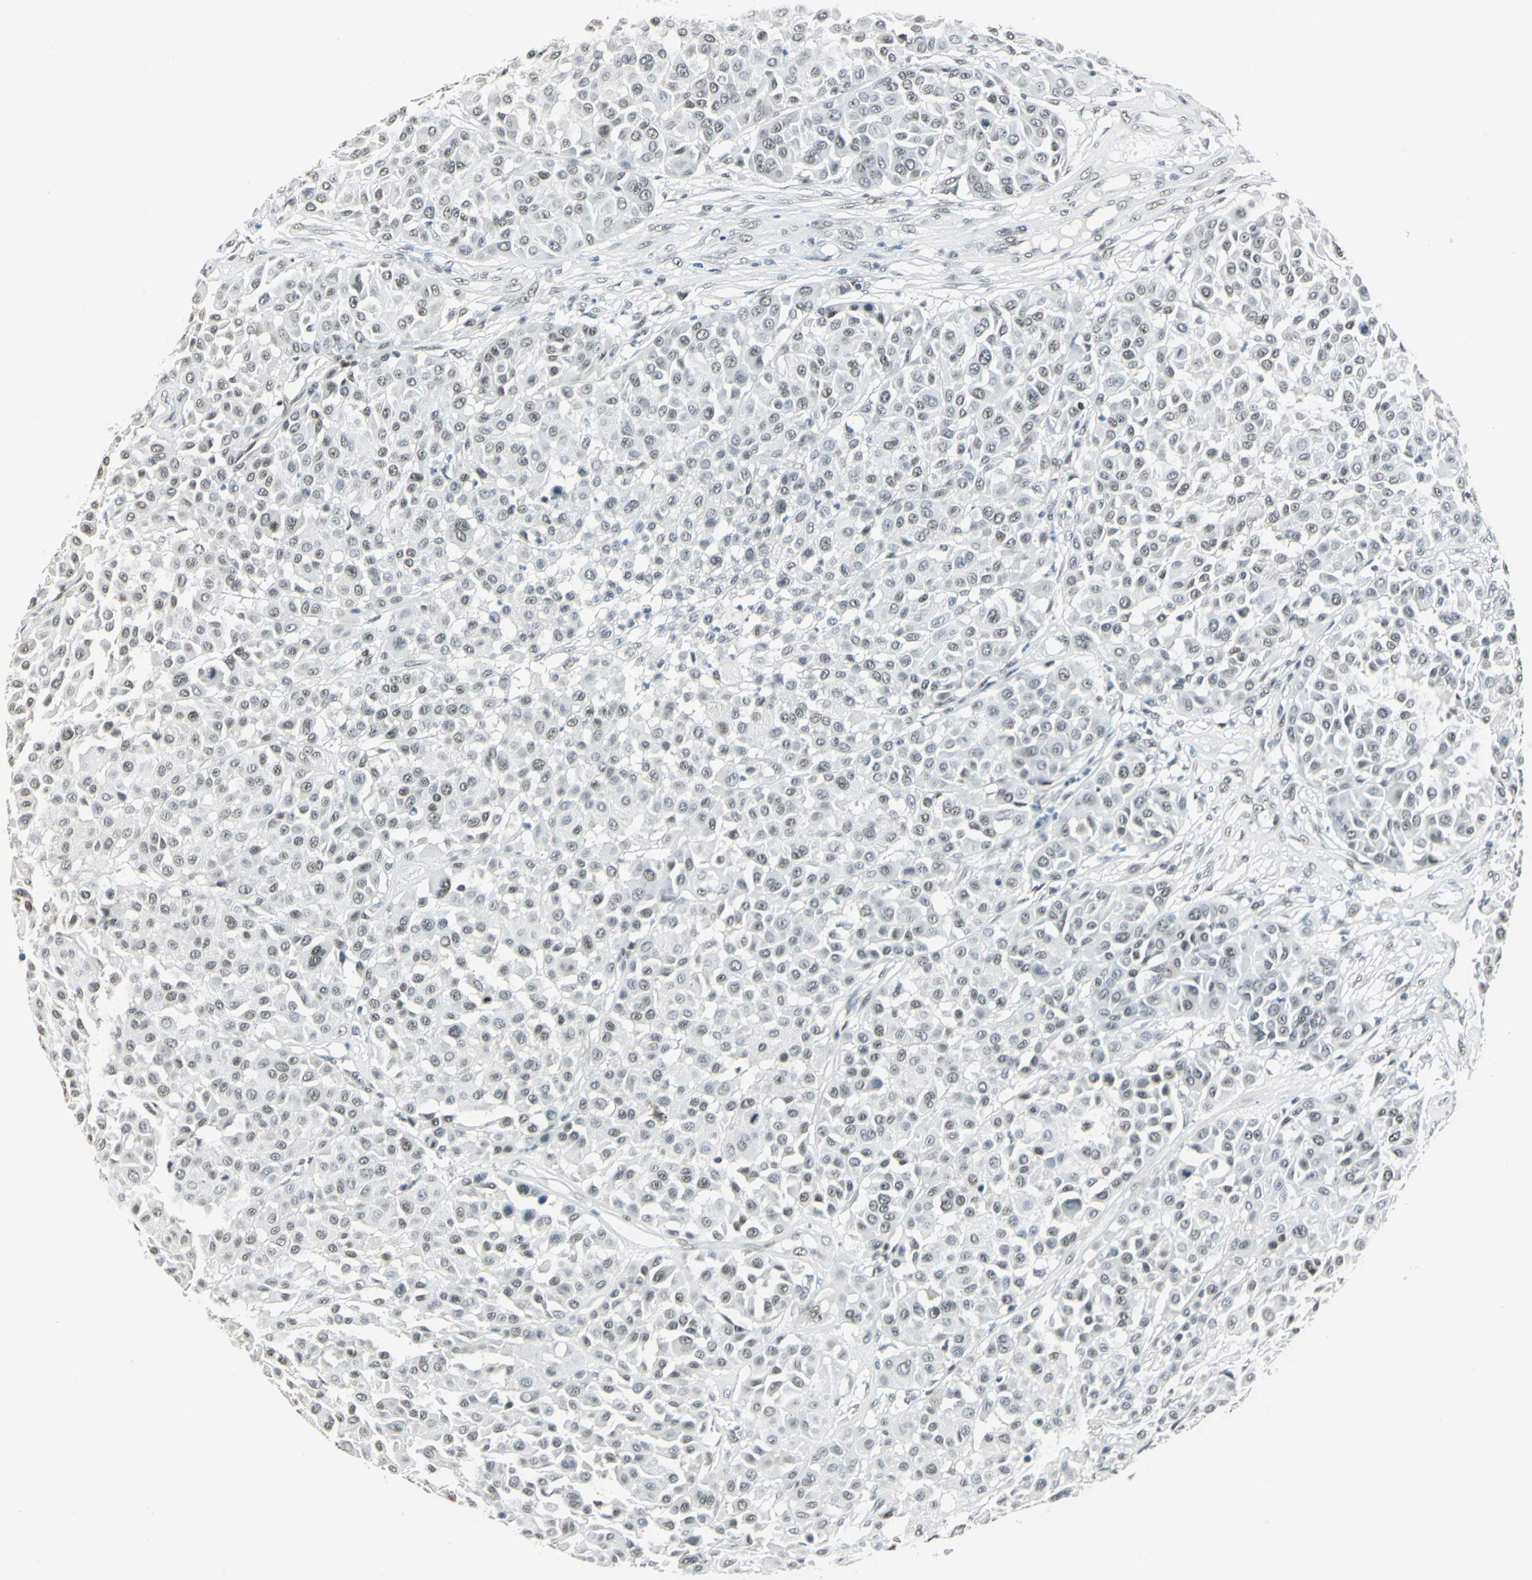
{"staining": {"intensity": "weak", "quantity": ">75%", "location": "nuclear"}, "tissue": "melanoma", "cell_type": "Tumor cells", "image_type": "cancer", "snomed": [{"axis": "morphology", "description": "Malignant melanoma, Metastatic site"}, {"axis": "topography", "description": "Soft tissue"}], "caption": "DAB immunohistochemical staining of human malignant melanoma (metastatic site) reveals weak nuclear protein positivity in about >75% of tumor cells.", "gene": "ADNP", "patient": {"sex": "male", "age": 41}}